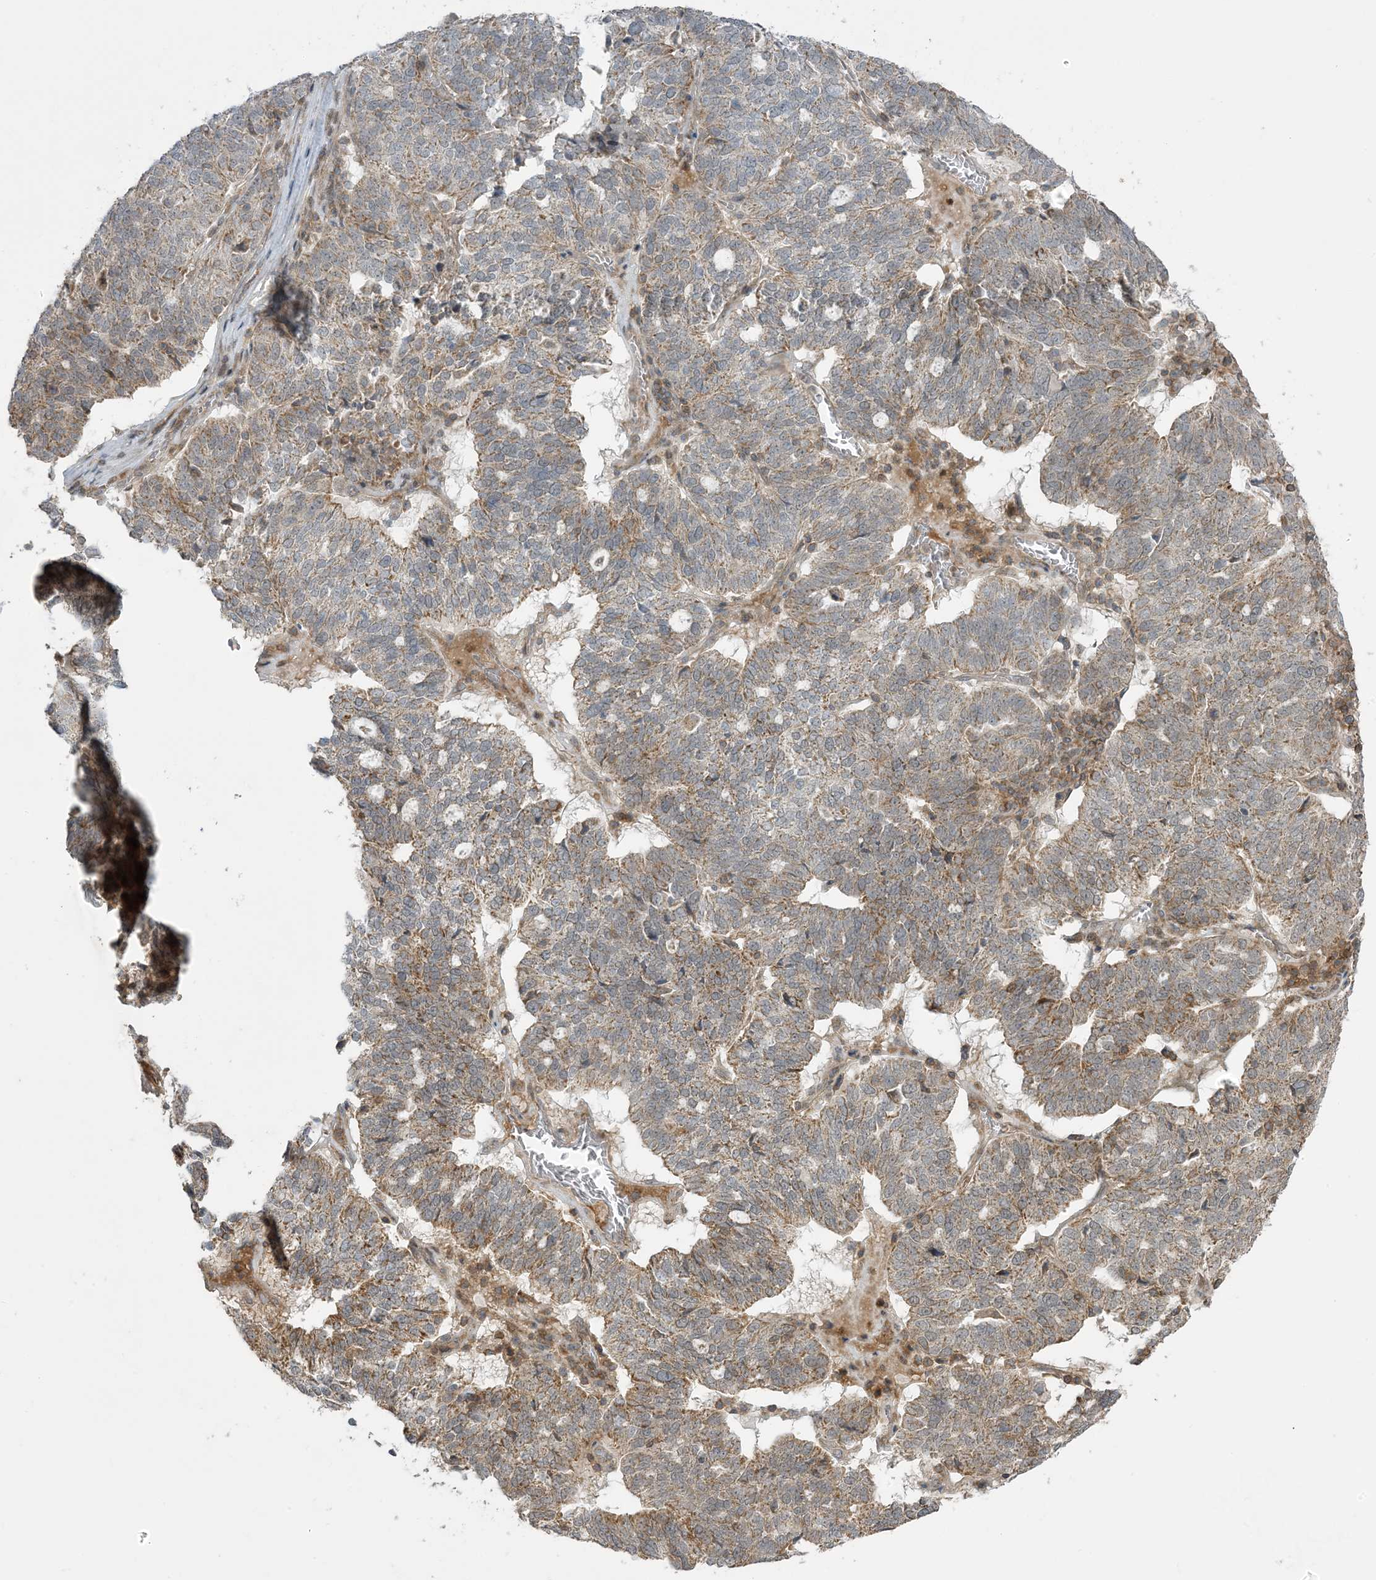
{"staining": {"intensity": "moderate", "quantity": "25%-75%", "location": "cytoplasmic/membranous"}, "tissue": "ovarian cancer", "cell_type": "Tumor cells", "image_type": "cancer", "snomed": [{"axis": "morphology", "description": "Cystadenocarcinoma, serous, NOS"}, {"axis": "topography", "description": "Ovary"}], "caption": "Tumor cells reveal moderate cytoplasmic/membranous positivity in about 25%-75% of cells in ovarian serous cystadenocarcinoma.", "gene": "PHLDB2", "patient": {"sex": "female", "age": 59}}